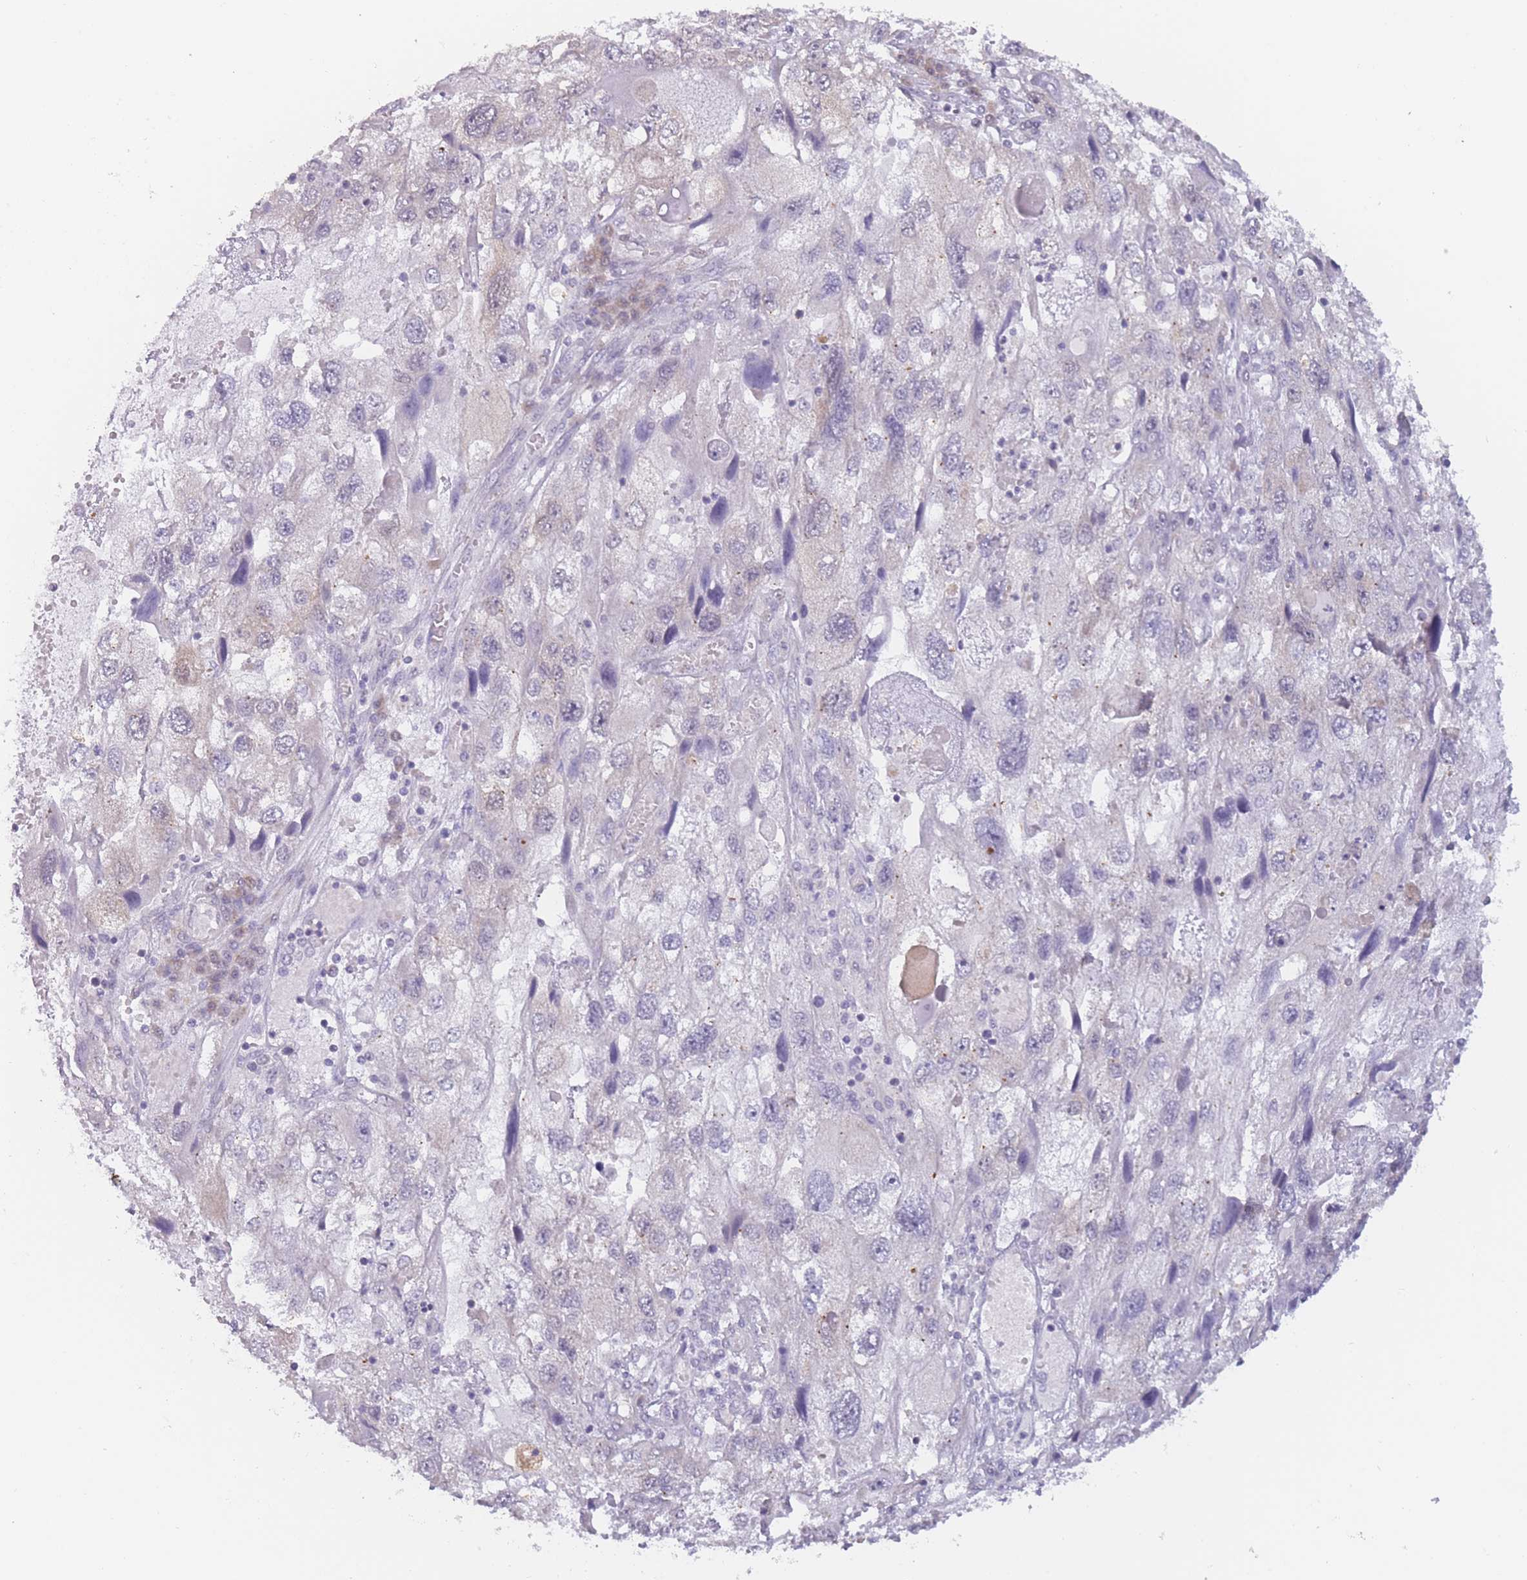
{"staining": {"intensity": "weak", "quantity": "<25%", "location": "cytoplasmic/membranous"}, "tissue": "endometrial cancer", "cell_type": "Tumor cells", "image_type": "cancer", "snomed": [{"axis": "morphology", "description": "Adenocarcinoma, NOS"}, {"axis": "topography", "description": "Endometrium"}], "caption": "Endometrial cancer was stained to show a protein in brown. There is no significant staining in tumor cells.", "gene": "MRI1", "patient": {"sex": "female", "age": 49}}